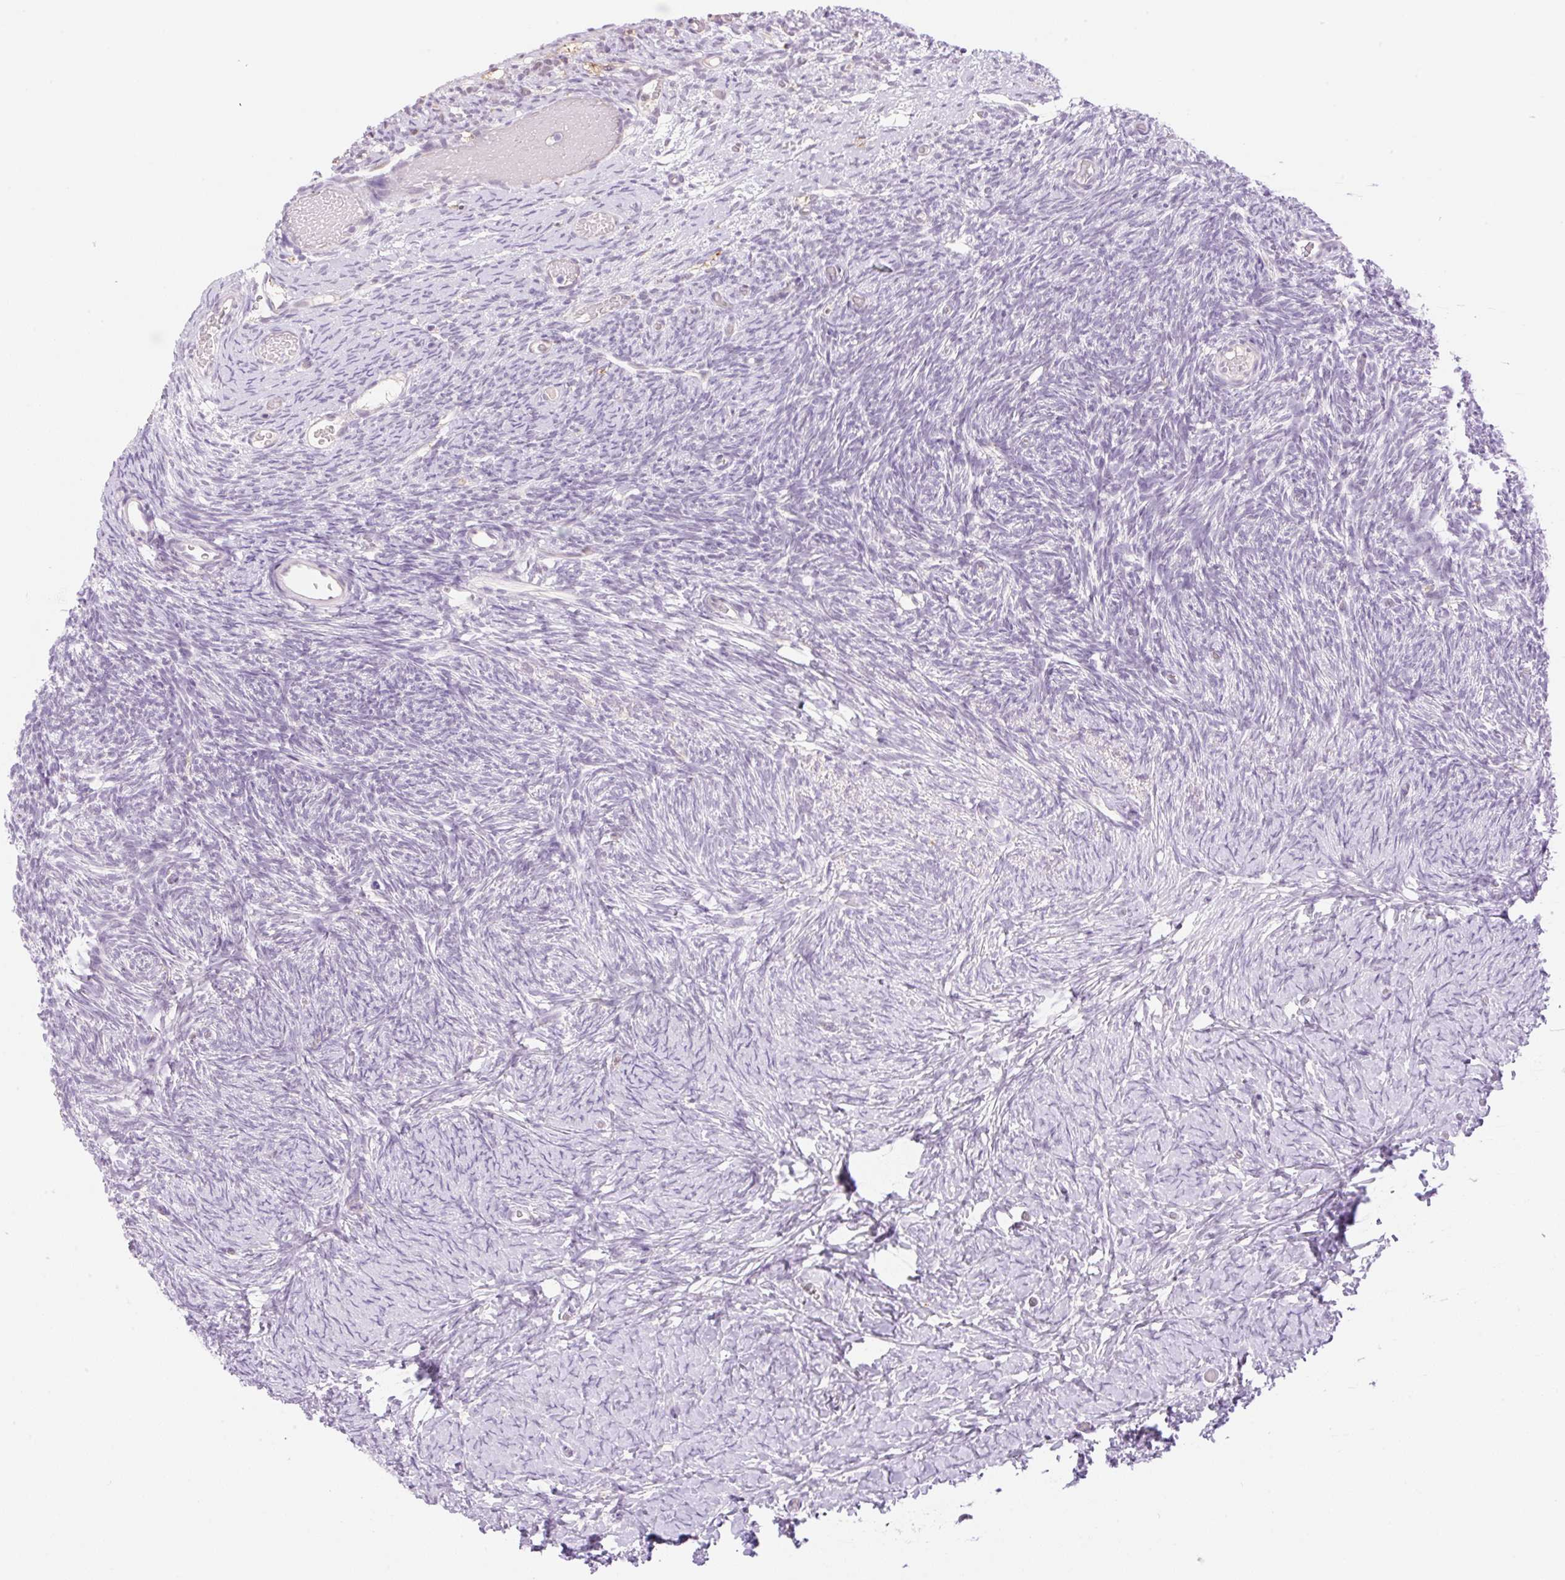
{"staining": {"intensity": "moderate", "quantity": "<25%", "location": "cytoplasmic/membranous"}, "tissue": "ovary", "cell_type": "Follicle cells", "image_type": "normal", "snomed": [{"axis": "morphology", "description": "Normal tissue, NOS"}, {"axis": "topography", "description": "Ovary"}], "caption": "Immunohistochemistry (IHC) image of normal ovary: human ovary stained using immunohistochemistry shows low levels of moderate protein expression localized specifically in the cytoplasmic/membranous of follicle cells, appearing as a cytoplasmic/membranous brown color.", "gene": "PALM3", "patient": {"sex": "female", "age": 39}}